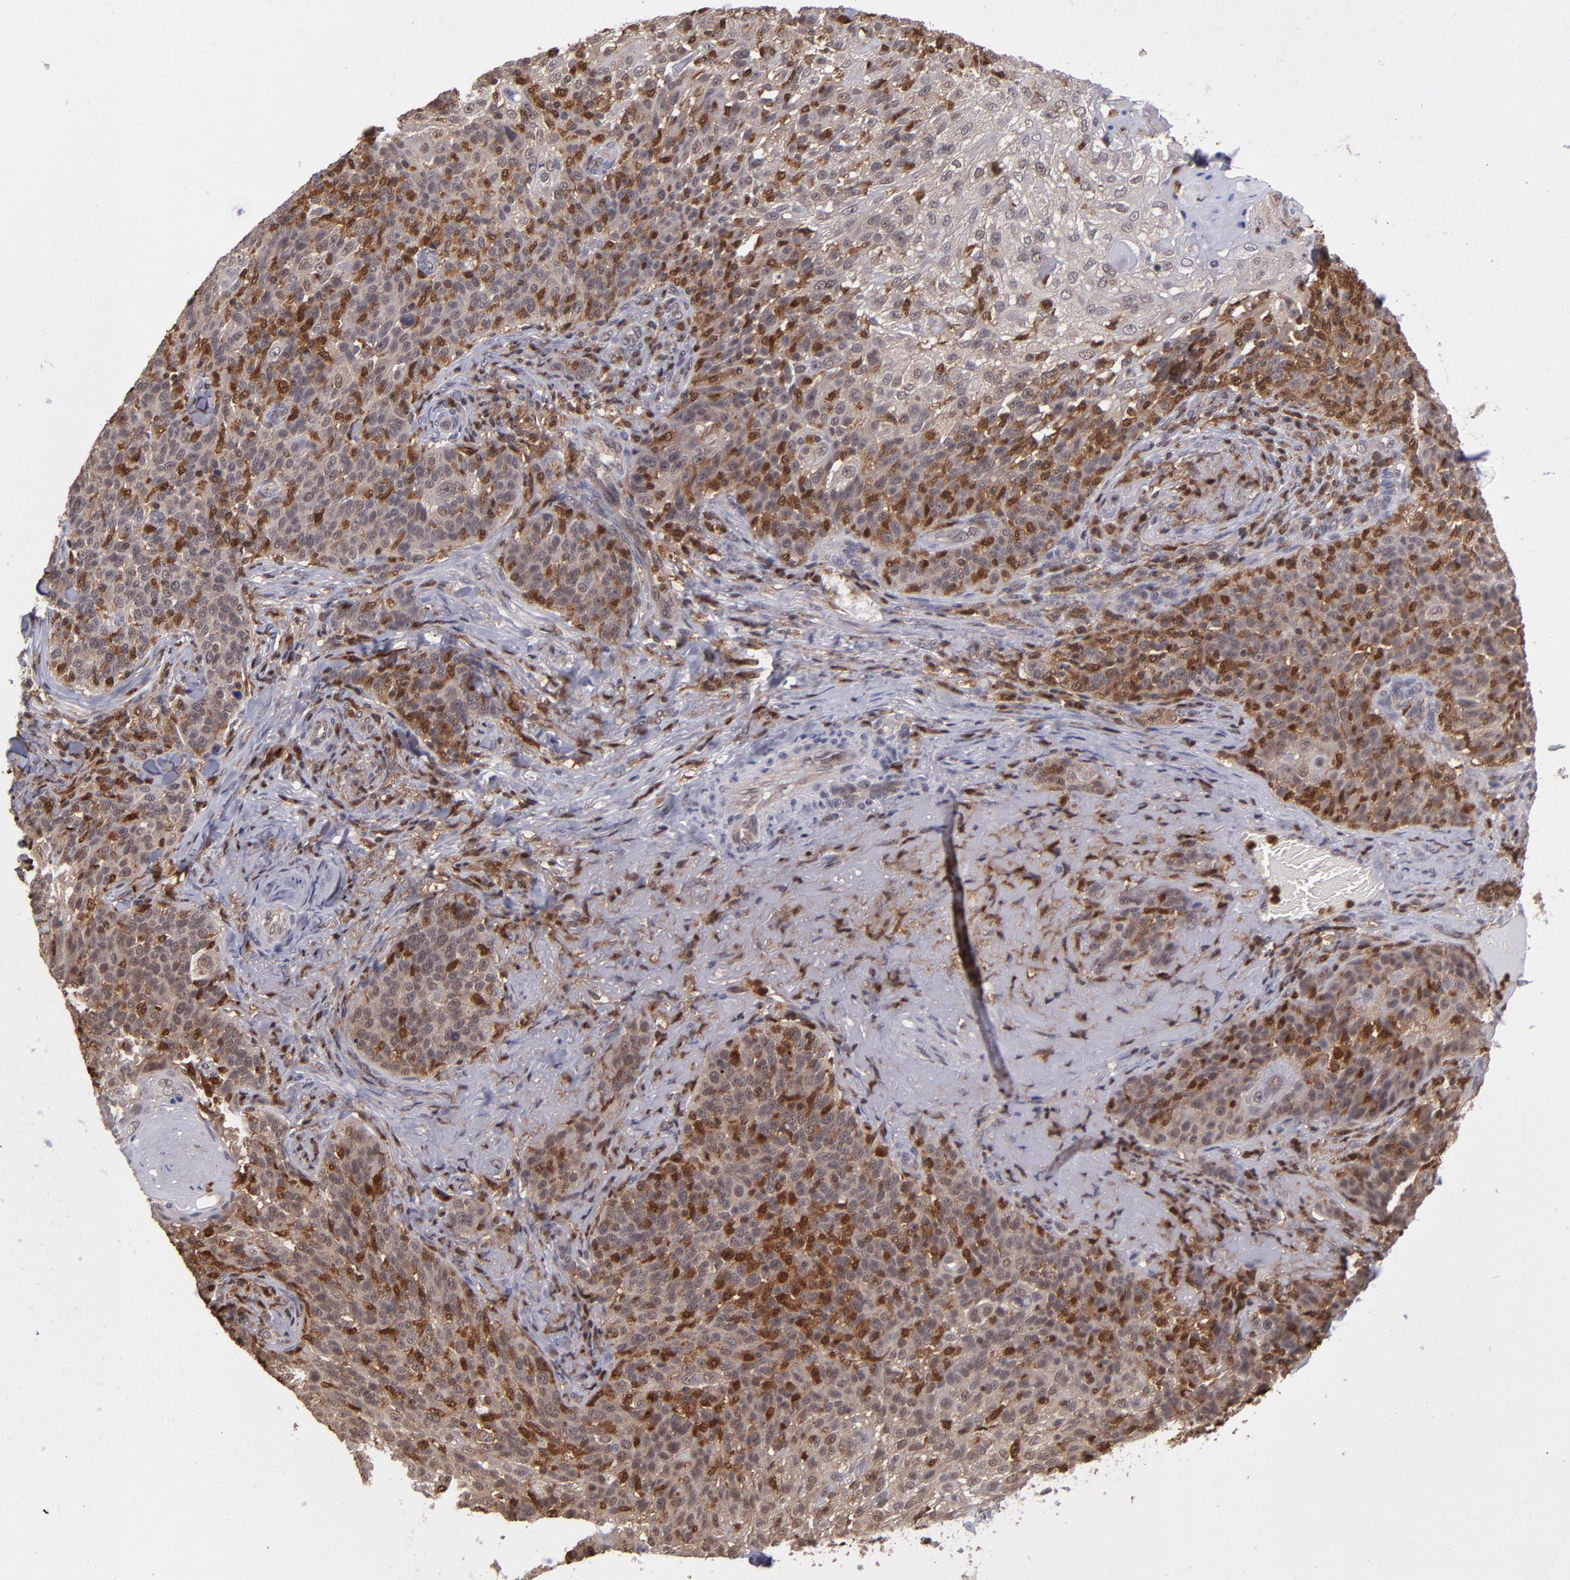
{"staining": {"intensity": "moderate", "quantity": ">75%", "location": "cytoplasmic/membranous,nuclear"}, "tissue": "skin cancer", "cell_type": "Tumor cells", "image_type": "cancer", "snomed": [{"axis": "morphology", "description": "Normal tissue, NOS"}, {"axis": "morphology", "description": "Squamous cell carcinoma, NOS"}, {"axis": "topography", "description": "Skin"}], "caption": "DAB (3,3'-diaminobenzidine) immunohistochemical staining of human skin cancer (squamous cell carcinoma) exhibits moderate cytoplasmic/membranous and nuclear protein positivity in about >75% of tumor cells.", "gene": "GRB2", "patient": {"sex": "female", "age": 83}}